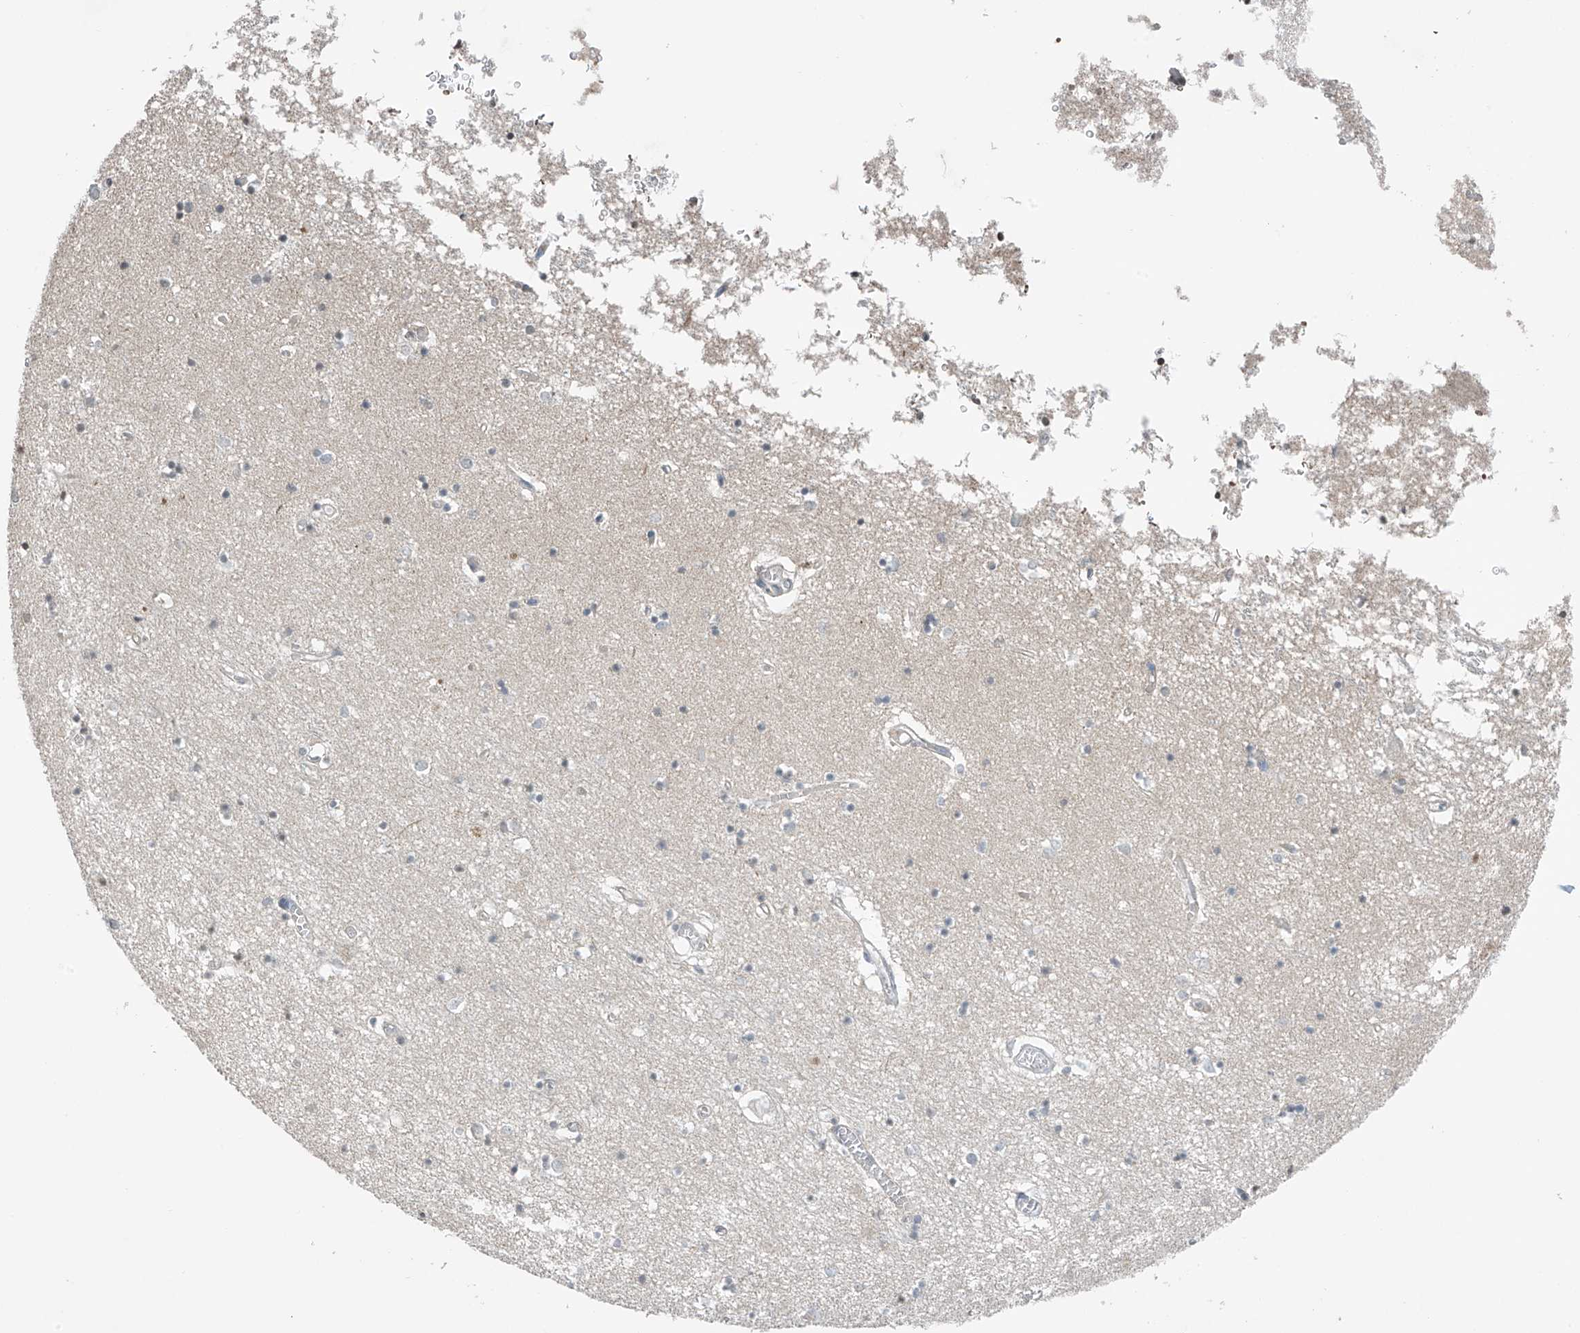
{"staining": {"intensity": "negative", "quantity": "none", "location": "none"}, "tissue": "hippocampus", "cell_type": "Glial cells", "image_type": "normal", "snomed": [{"axis": "morphology", "description": "Normal tissue, NOS"}, {"axis": "topography", "description": "Hippocampus"}], "caption": "Hippocampus was stained to show a protein in brown. There is no significant staining in glial cells. (DAB immunohistochemistry visualized using brightfield microscopy, high magnification).", "gene": "HOXA11", "patient": {"sex": "male", "age": 70}}